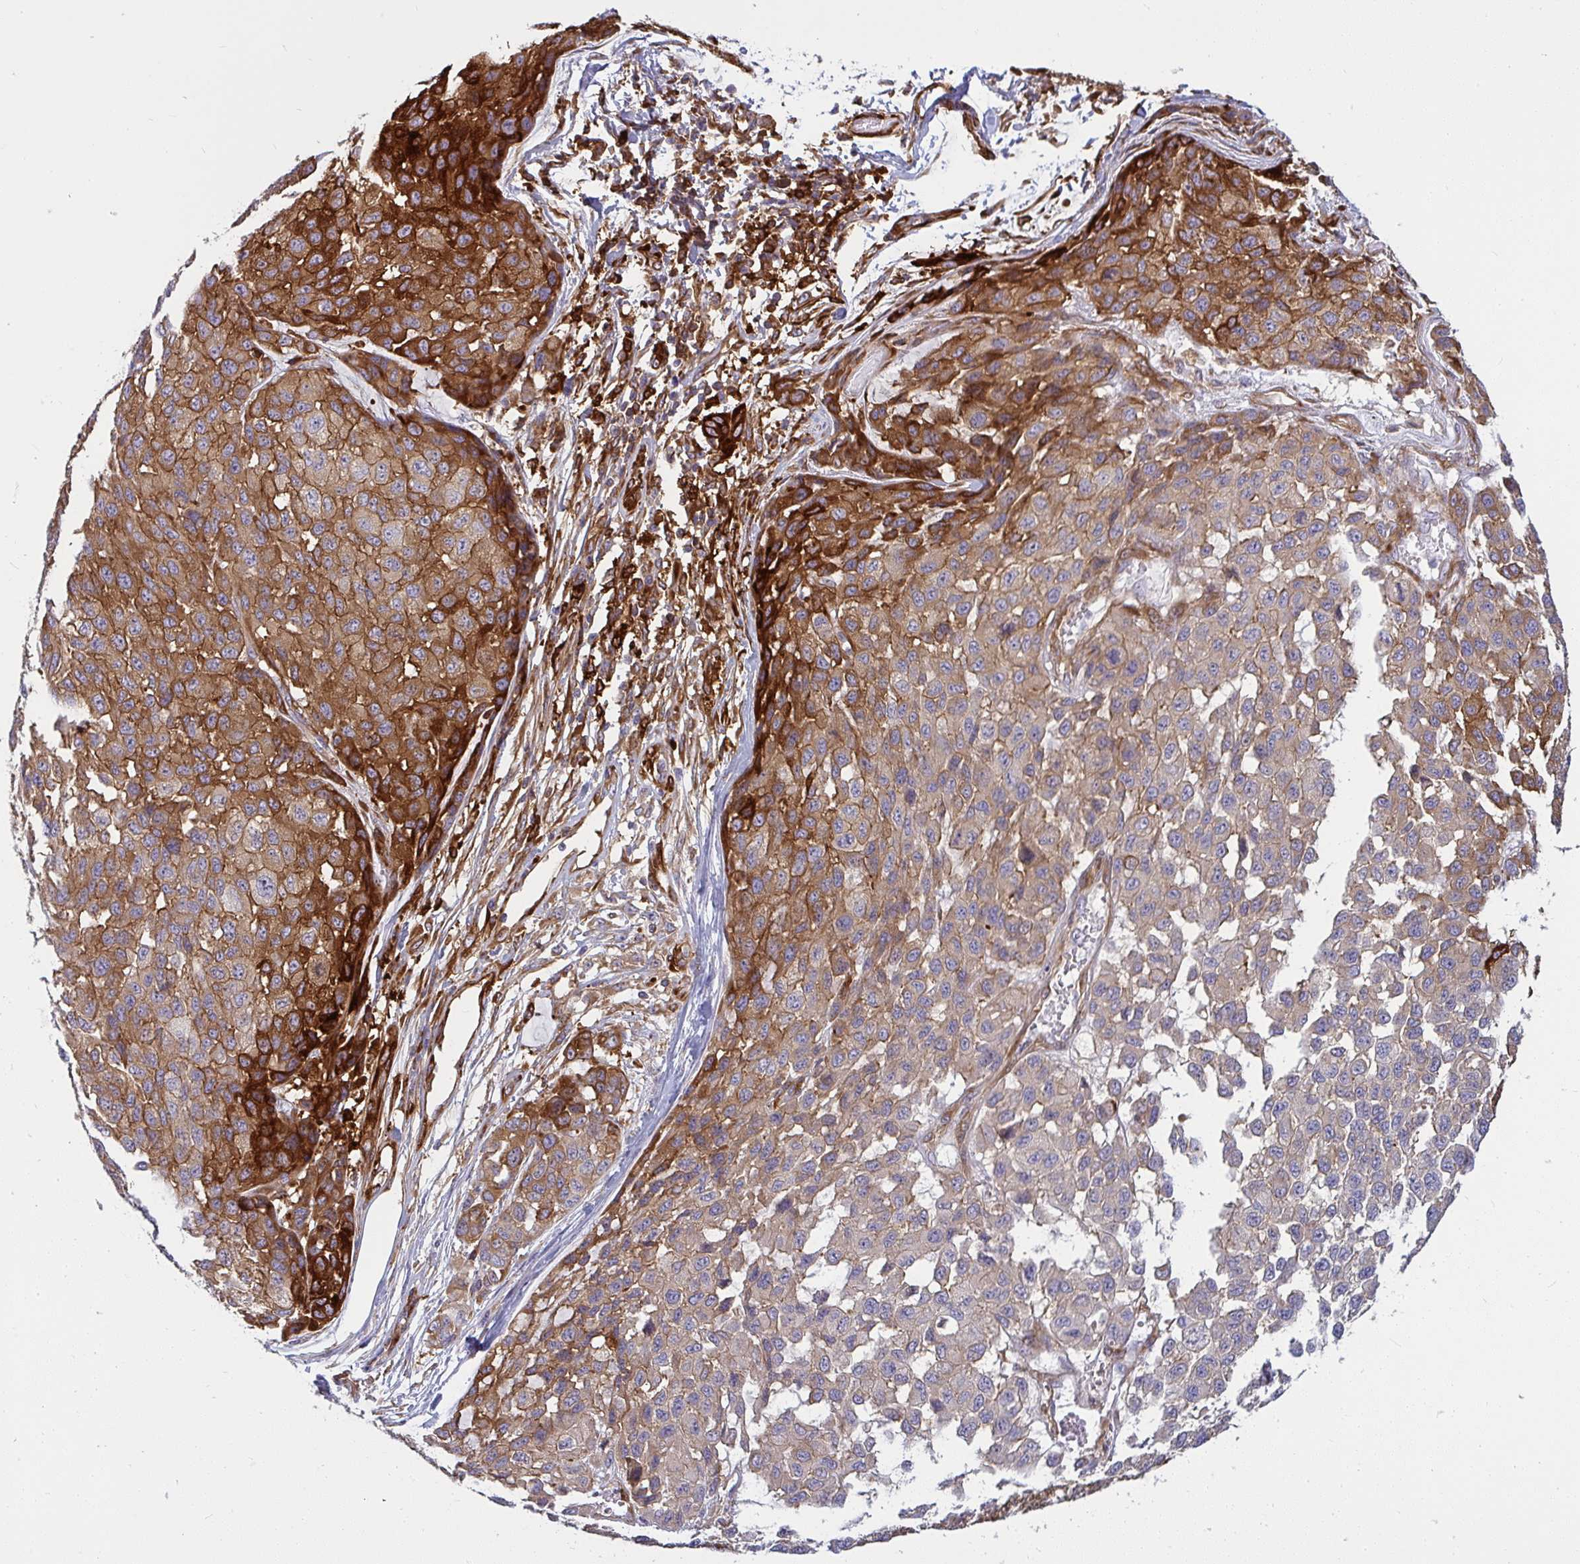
{"staining": {"intensity": "strong", "quantity": "25%-75%", "location": "cytoplasmic/membranous"}, "tissue": "melanoma", "cell_type": "Tumor cells", "image_type": "cancer", "snomed": [{"axis": "morphology", "description": "Malignant melanoma, NOS"}, {"axis": "topography", "description": "Skin"}], "caption": "Melanoma stained with a protein marker shows strong staining in tumor cells.", "gene": "IFIT3", "patient": {"sex": "male", "age": 62}}